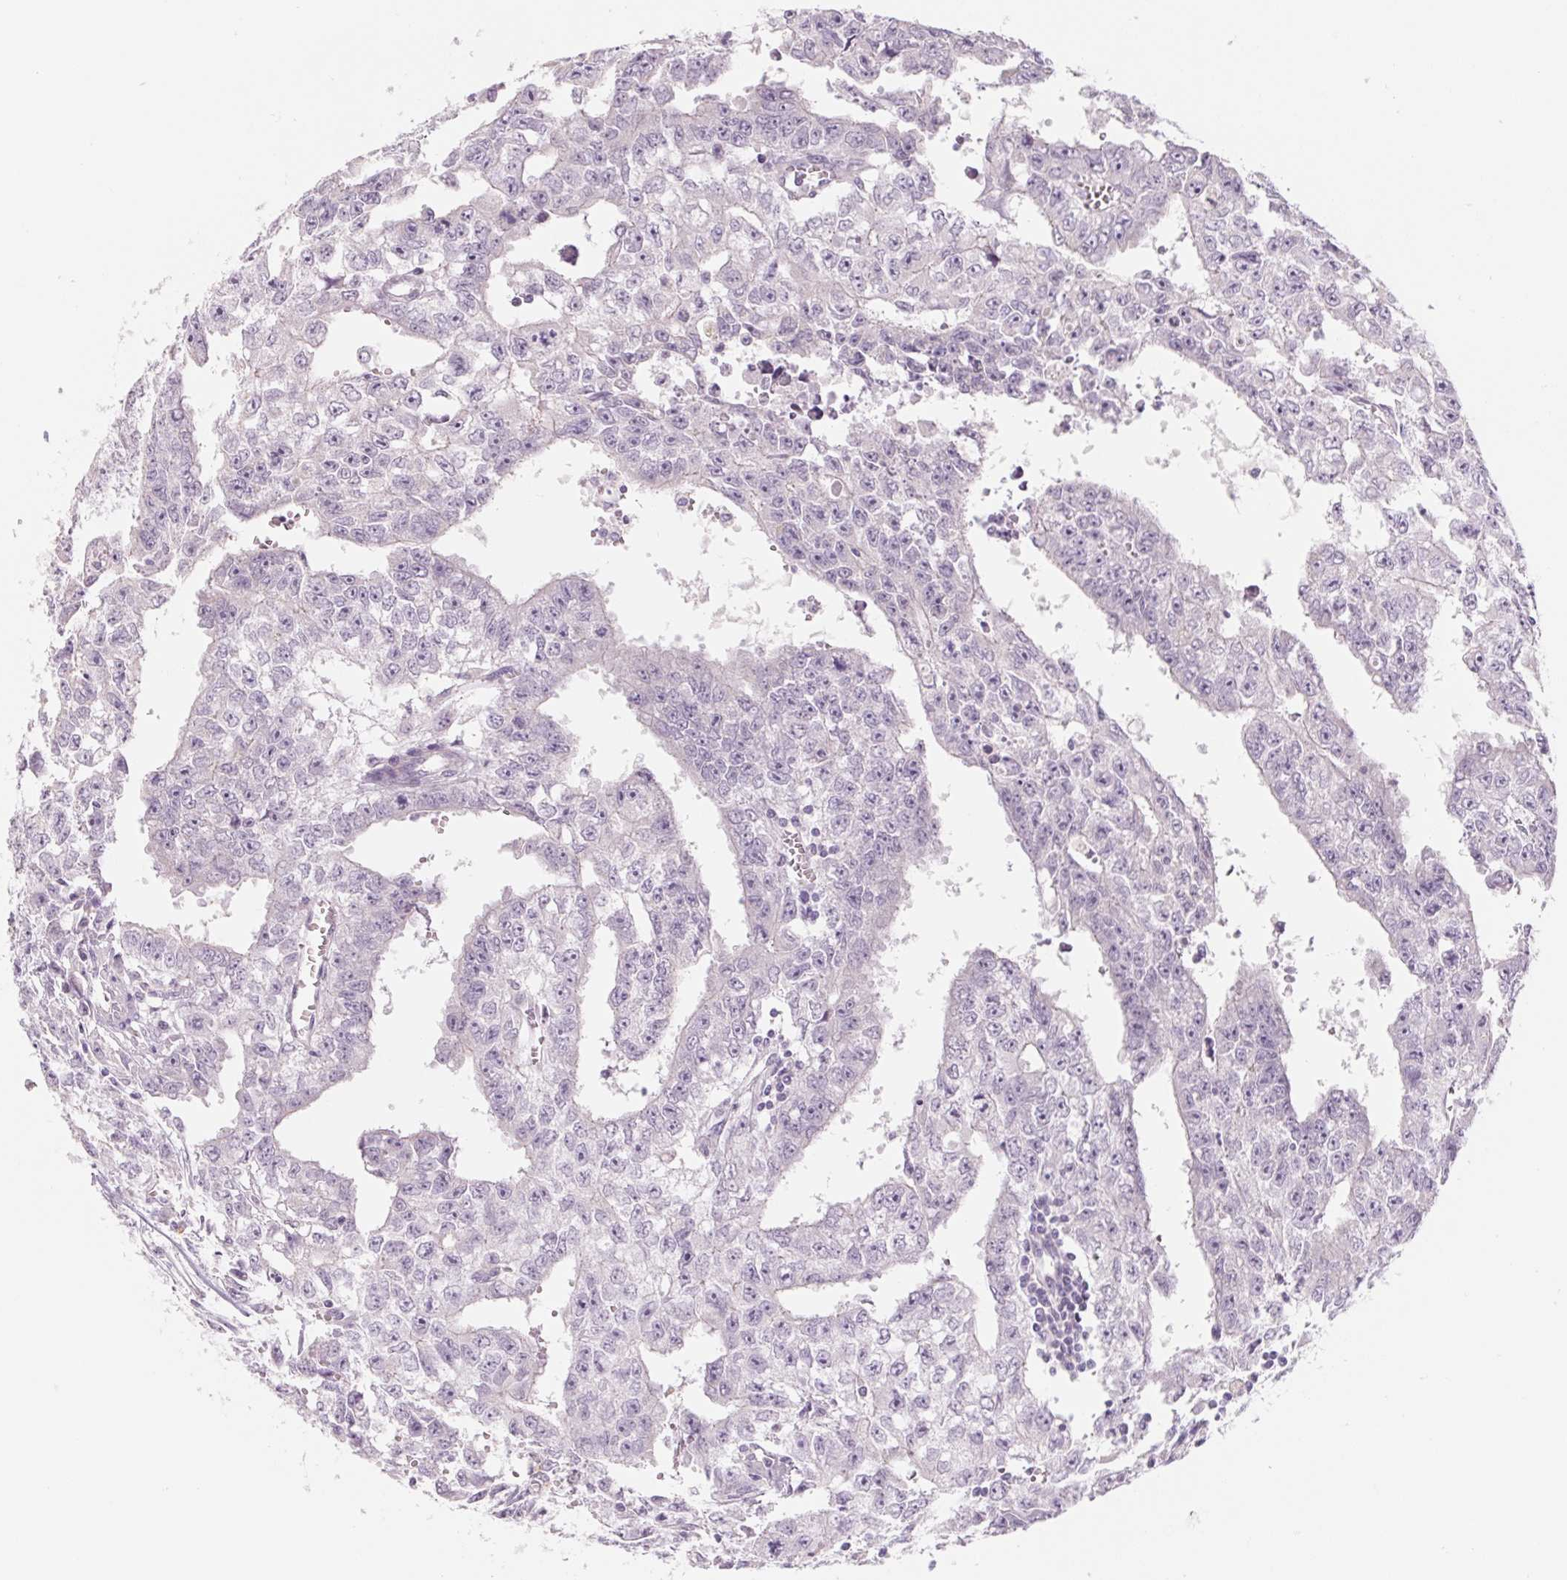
{"staining": {"intensity": "negative", "quantity": "none", "location": "none"}, "tissue": "testis cancer", "cell_type": "Tumor cells", "image_type": "cancer", "snomed": [{"axis": "morphology", "description": "Carcinoma, Embryonal, NOS"}, {"axis": "morphology", "description": "Teratoma, malignant, NOS"}, {"axis": "topography", "description": "Testis"}], "caption": "Image shows no protein positivity in tumor cells of testis embryonal carcinoma tissue.", "gene": "POU1F1", "patient": {"sex": "male", "age": 24}}